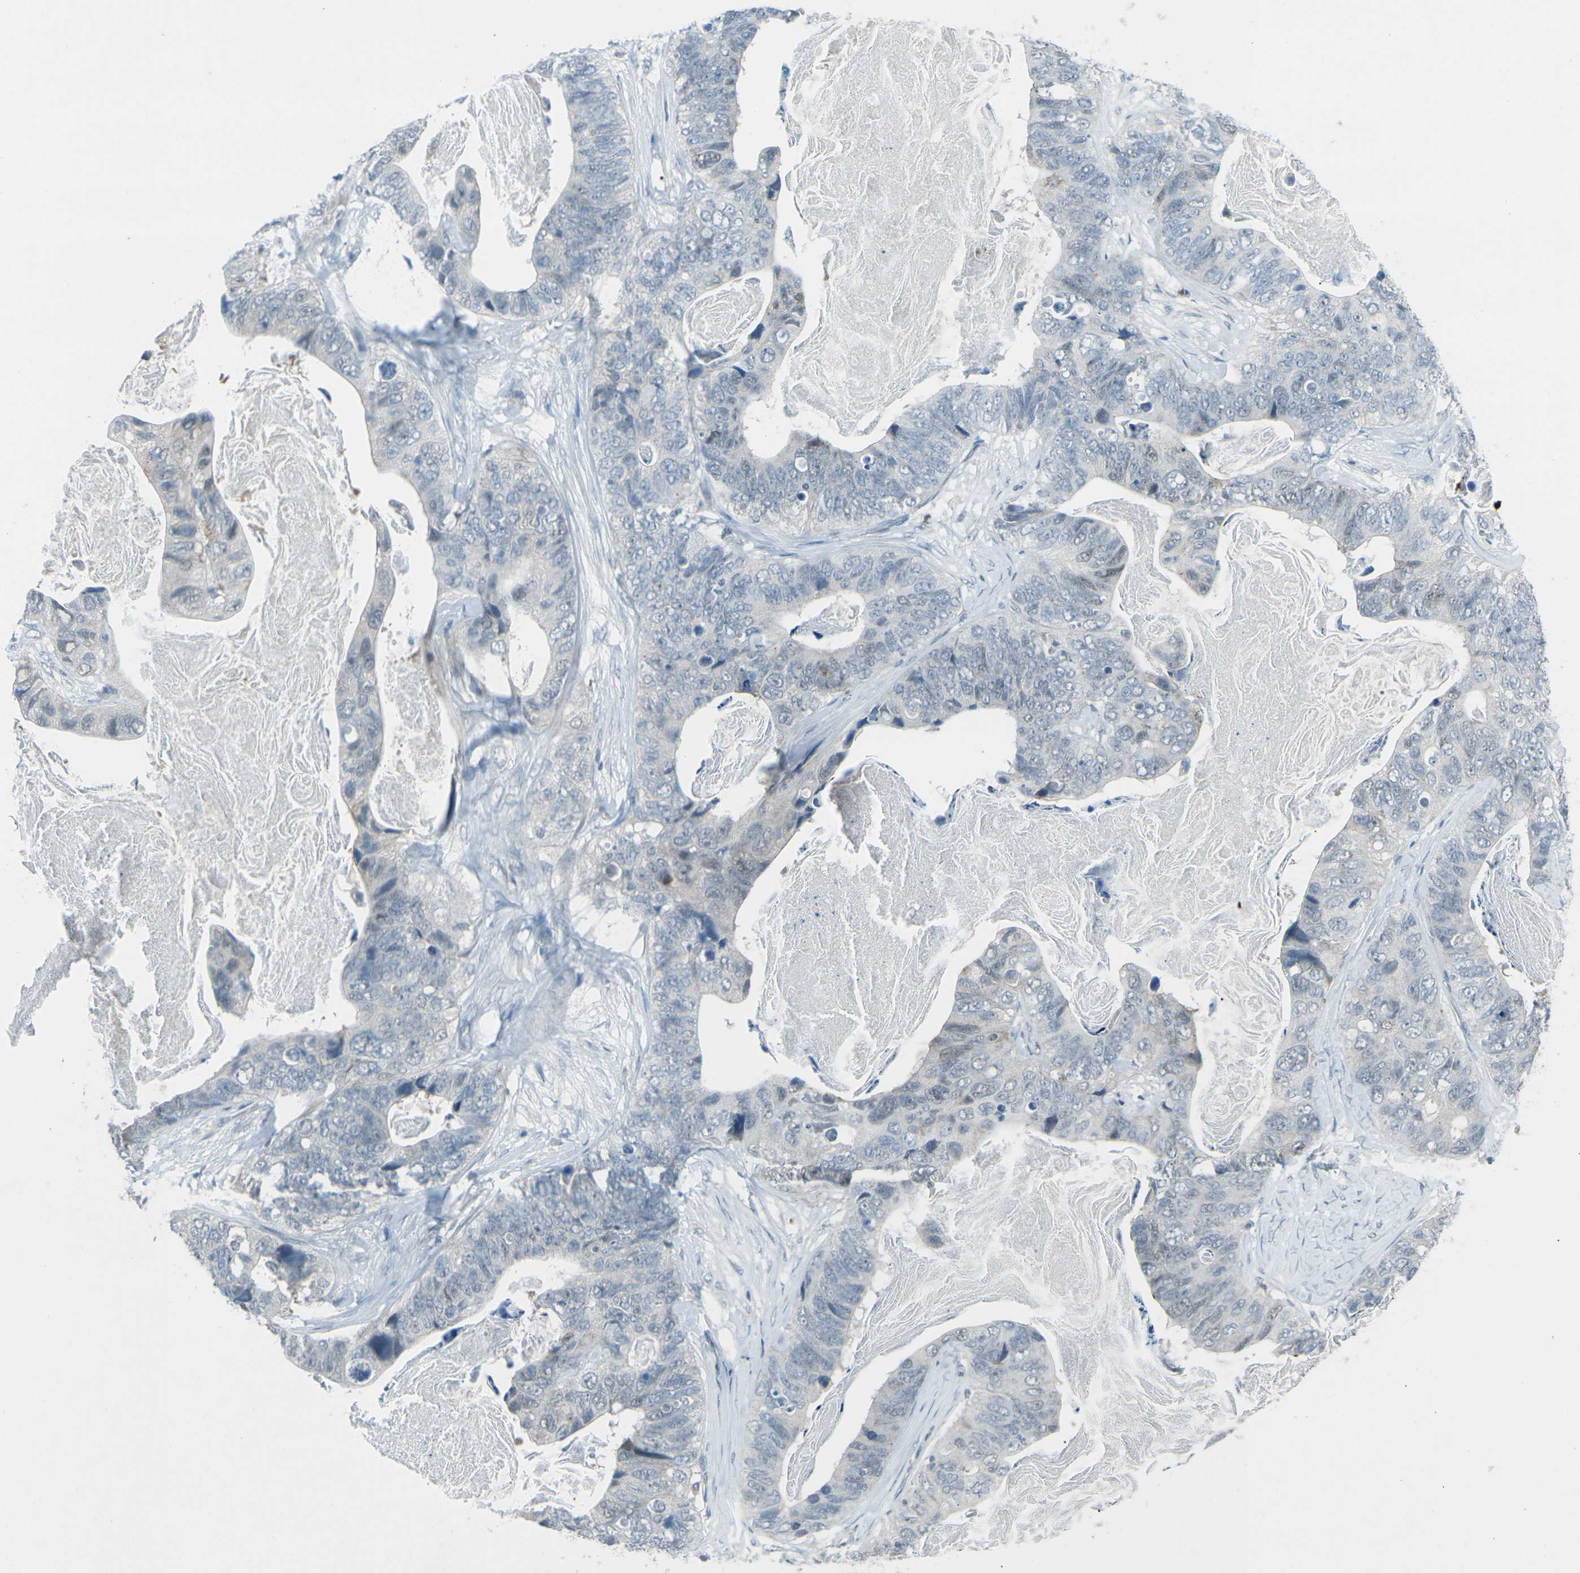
{"staining": {"intensity": "negative", "quantity": "none", "location": "none"}, "tissue": "stomach cancer", "cell_type": "Tumor cells", "image_type": "cancer", "snomed": [{"axis": "morphology", "description": "Adenocarcinoma, NOS"}, {"axis": "topography", "description": "Stomach"}], "caption": "An immunohistochemistry image of stomach cancer is shown. There is no staining in tumor cells of stomach cancer. (DAB (3,3'-diaminobenzidine) IHC, high magnification).", "gene": "PRKCA", "patient": {"sex": "female", "age": 89}}